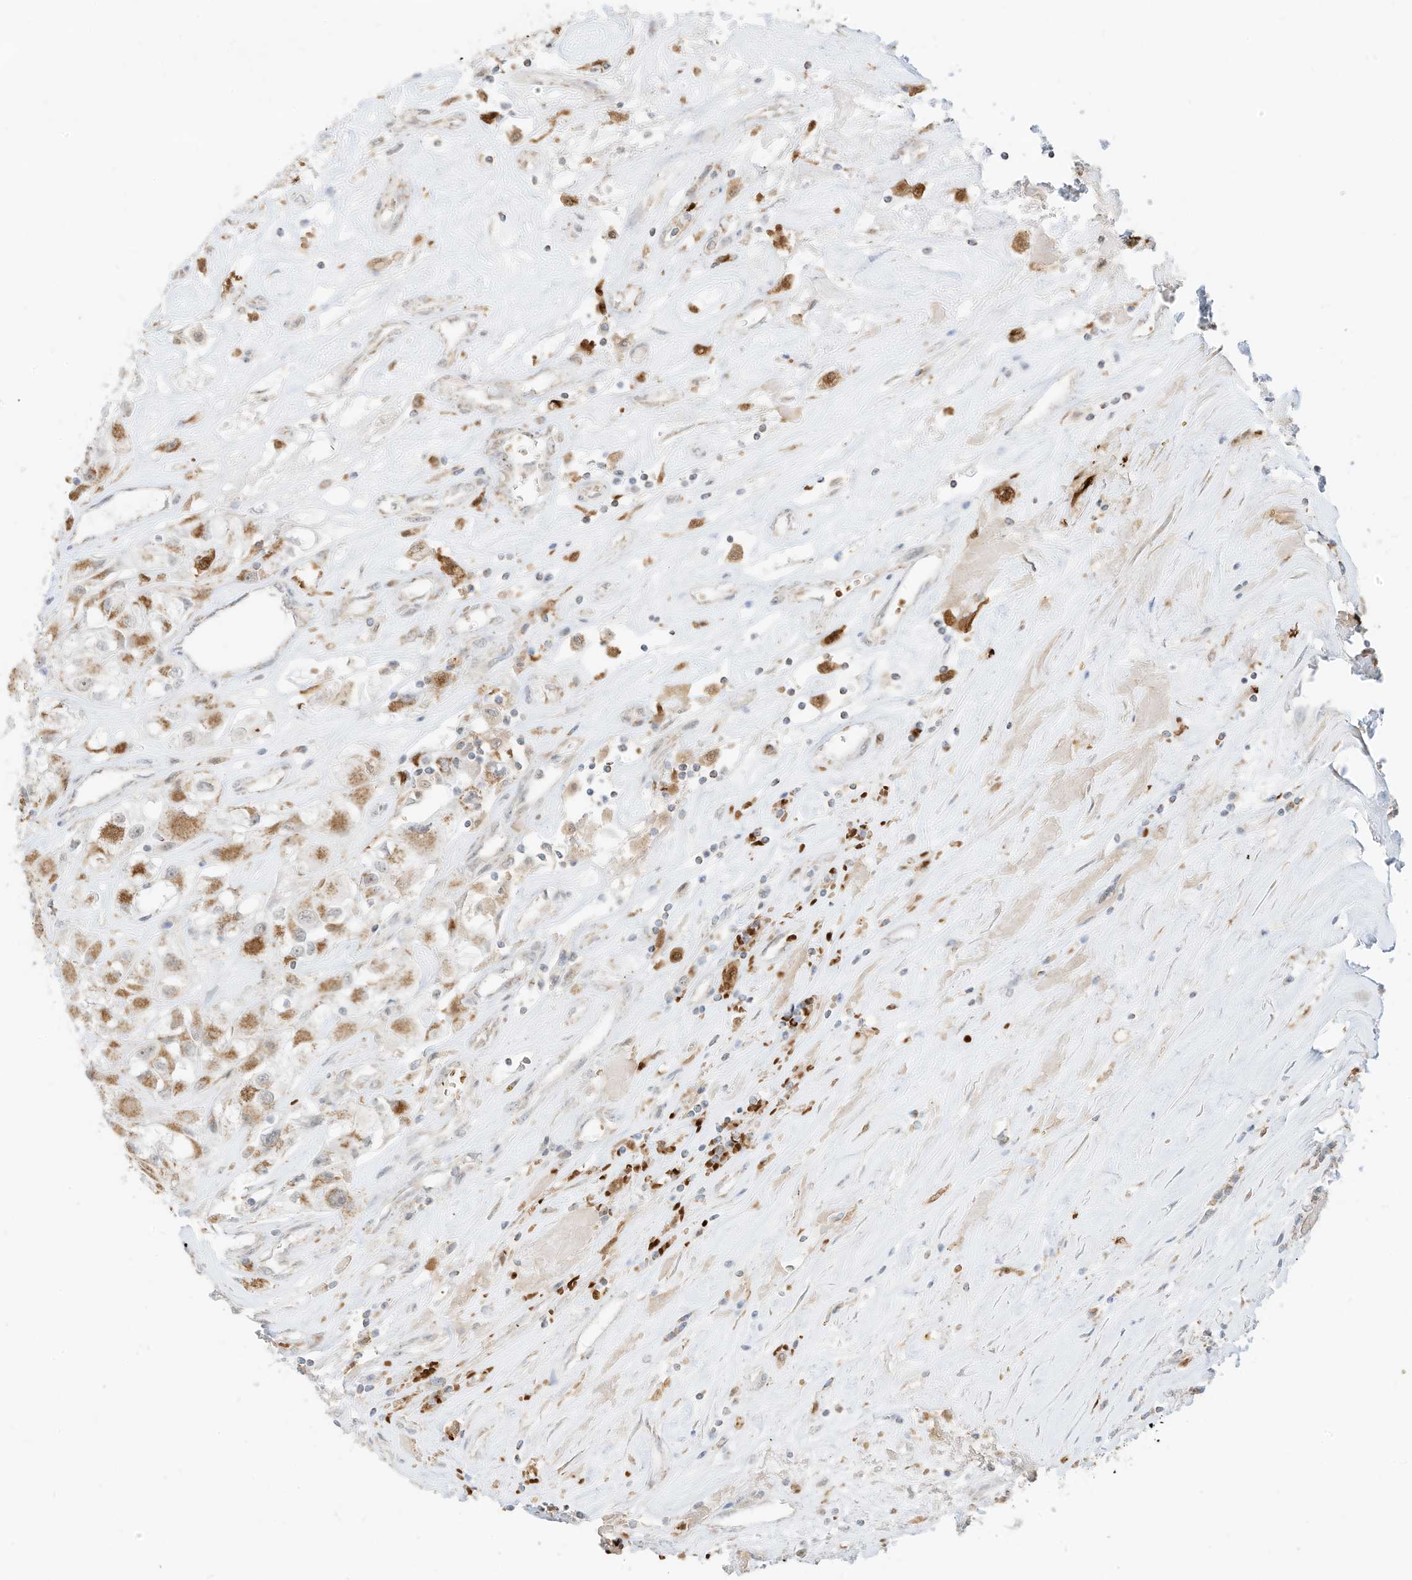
{"staining": {"intensity": "moderate", "quantity": ">75%", "location": "cytoplasmic/membranous"}, "tissue": "renal cancer", "cell_type": "Tumor cells", "image_type": "cancer", "snomed": [{"axis": "morphology", "description": "Adenocarcinoma, NOS"}, {"axis": "topography", "description": "Kidney"}], "caption": "Immunohistochemistry (IHC) (DAB (3,3'-diaminobenzidine)) staining of human renal cancer demonstrates moderate cytoplasmic/membranous protein expression in about >75% of tumor cells.", "gene": "MTUS2", "patient": {"sex": "female", "age": 52}}